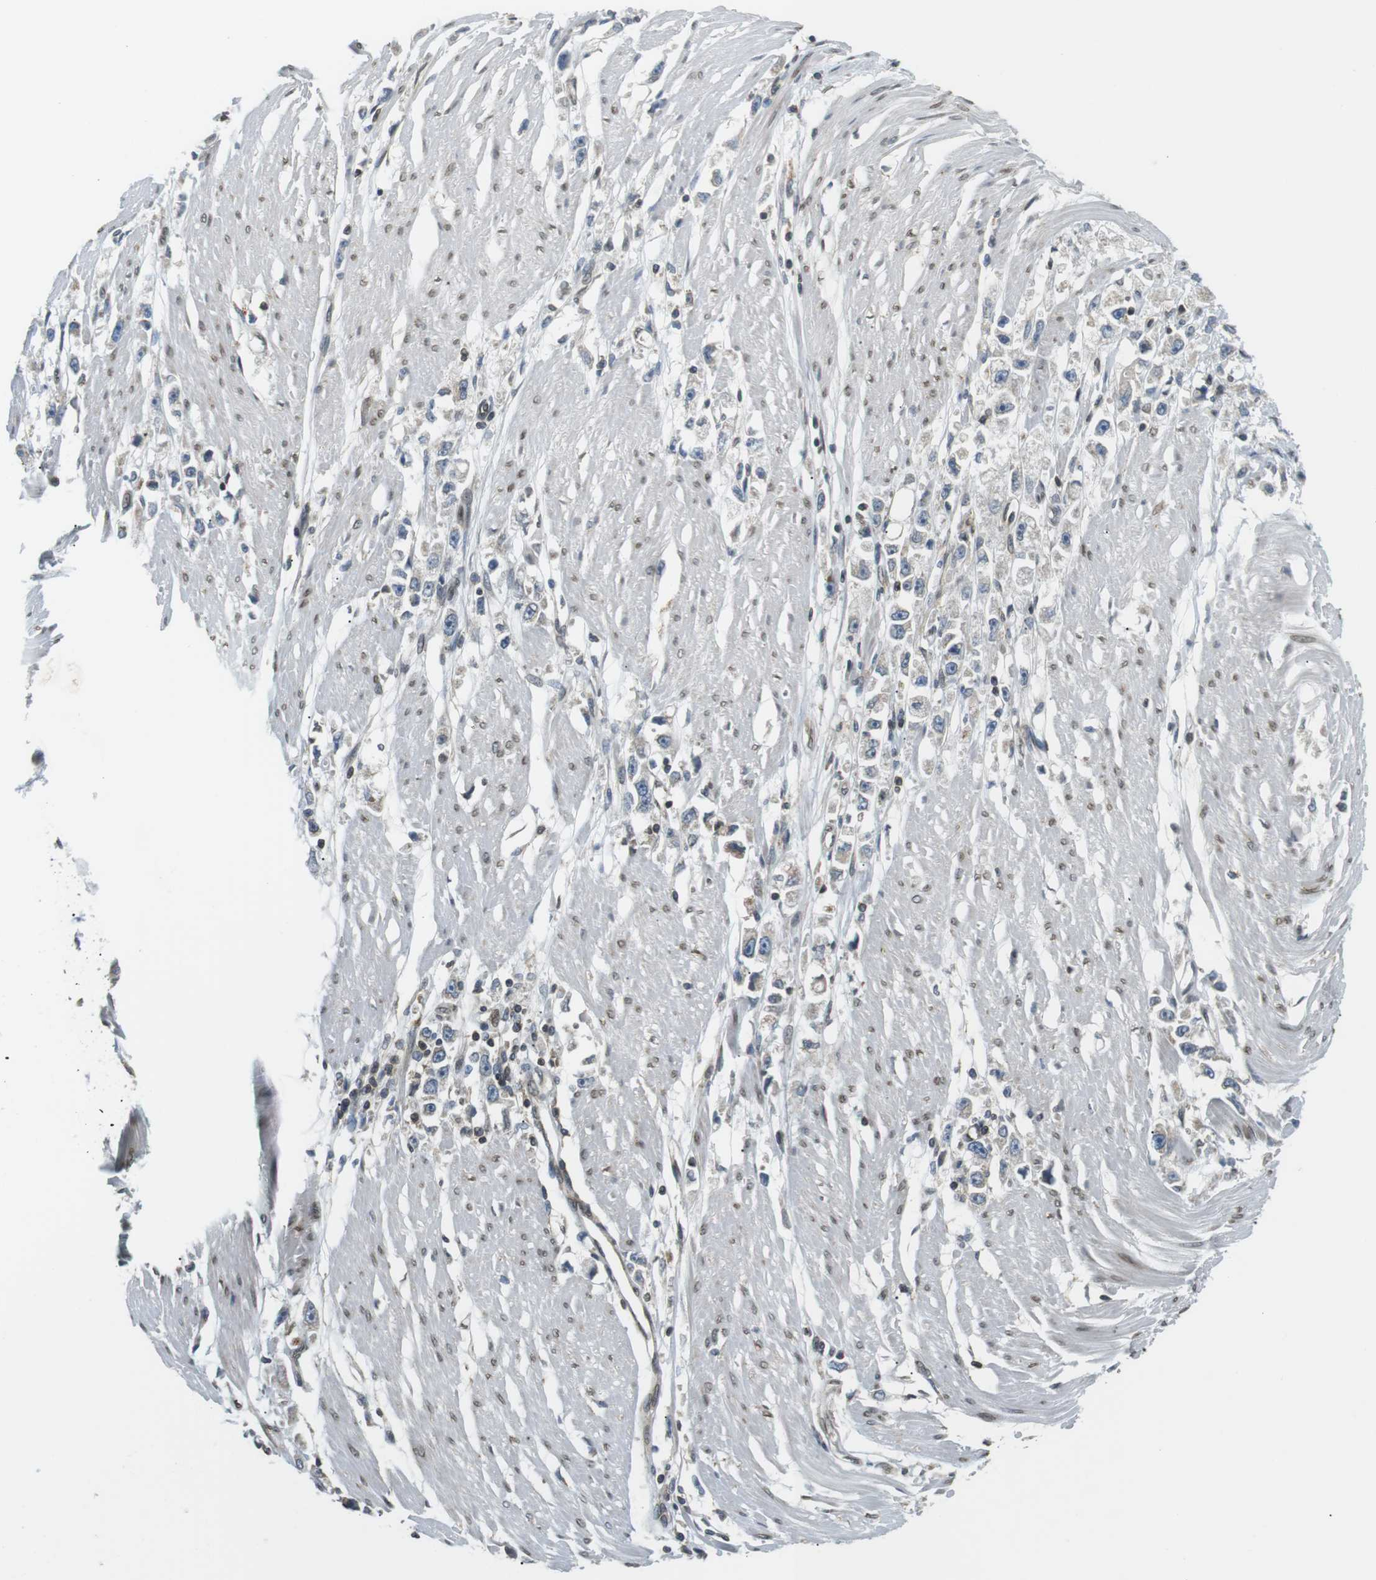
{"staining": {"intensity": "negative", "quantity": "none", "location": "none"}, "tissue": "stomach cancer", "cell_type": "Tumor cells", "image_type": "cancer", "snomed": [{"axis": "morphology", "description": "Adenocarcinoma, NOS"}, {"axis": "topography", "description": "Stomach"}], "caption": "The histopathology image demonstrates no staining of tumor cells in adenocarcinoma (stomach).", "gene": "TMX4", "patient": {"sex": "female", "age": 59}}